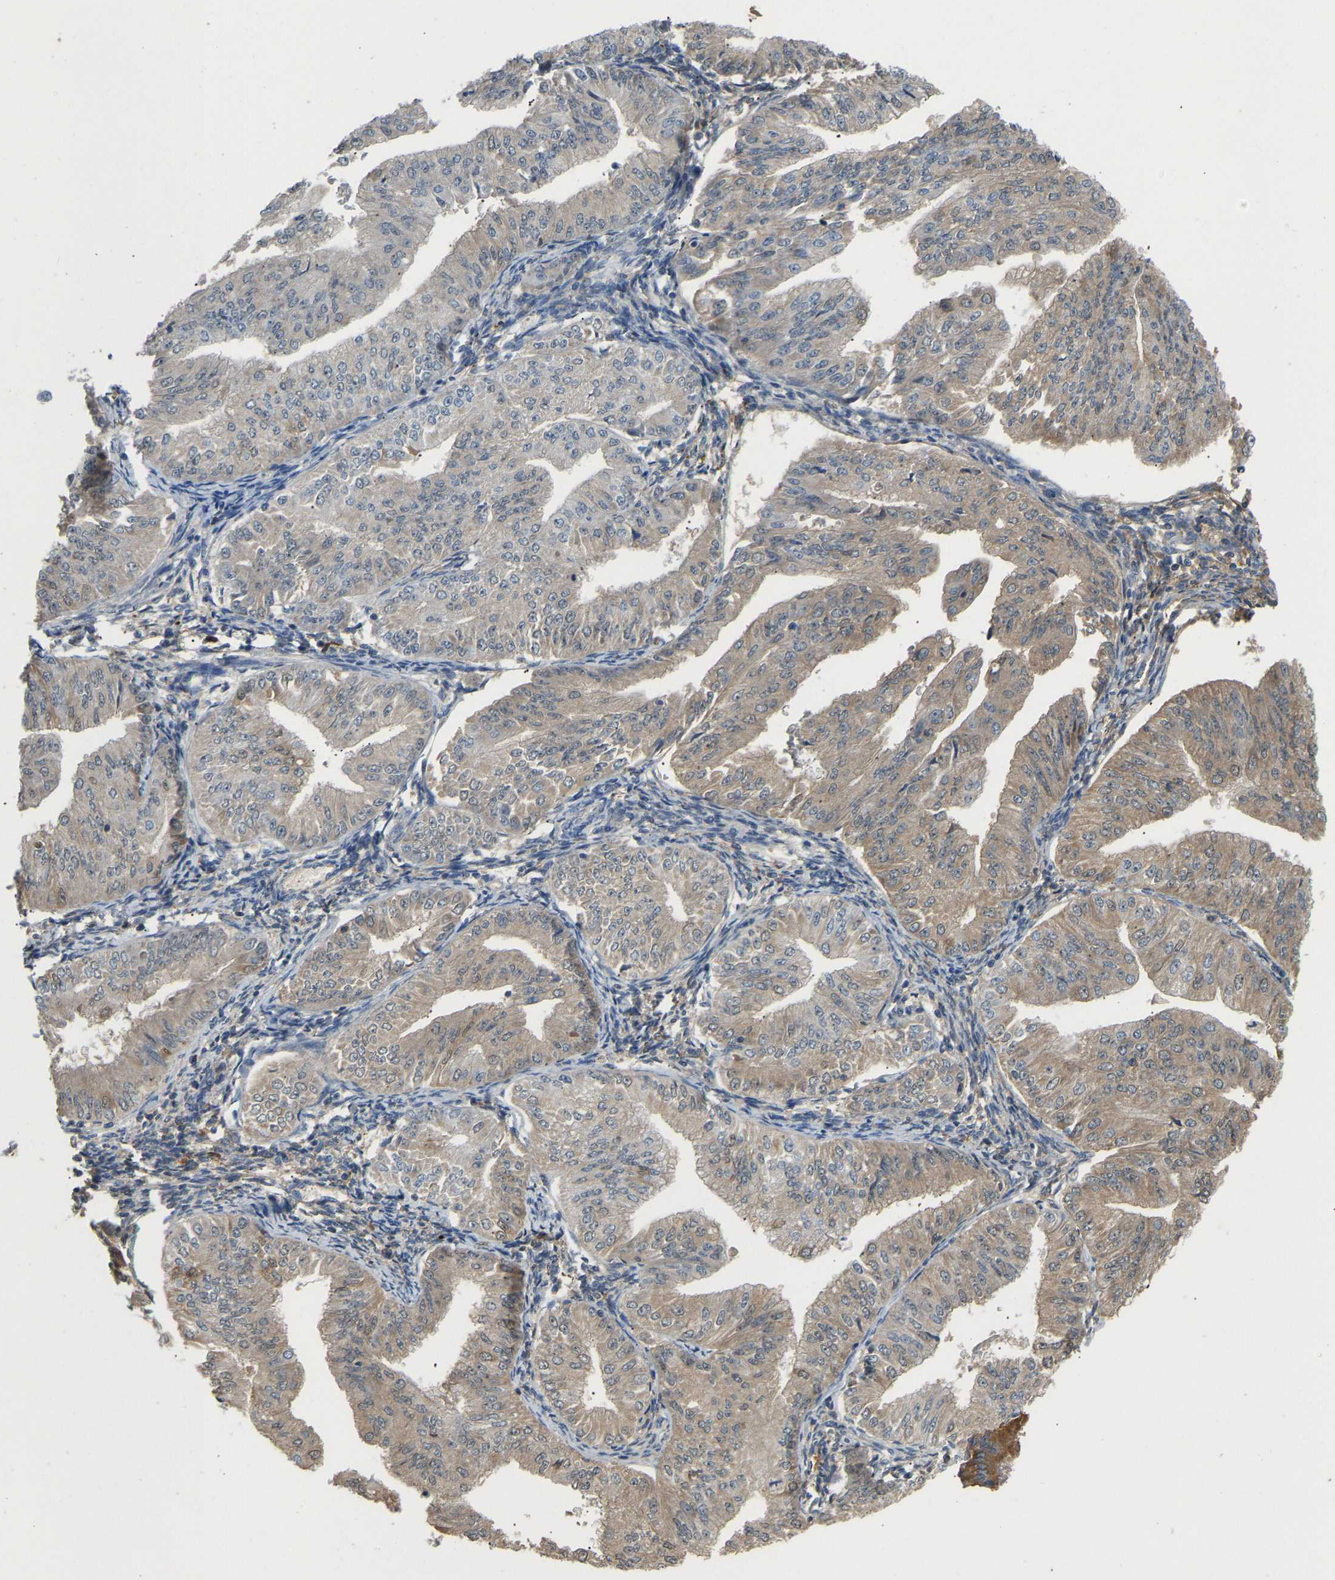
{"staining": {"intensity": "weak", "quantity": "25%-75%", "location": "cytoplasmic/membranous"}, "tissue": "endometrial cancer", "cell_type": "Tumor cells", "image_type": "cancer", "snomed": [{"axis": "morphology", "description": "Normal tissue, NOS"}, {"axis": "morphology", "description": "Adenocarcinoma, NOS"}, {"axis": "topography", "description": "Endometrium"}], "caption": "Immunohistochemical staining of human adenocarcinoma (endometrial) reveals weak cytoplasmic/membranous protein staining in approximately 25%-75% of tumor cells.", "gene": "STC1", "patient": {"sex": "female", "age": 53}}